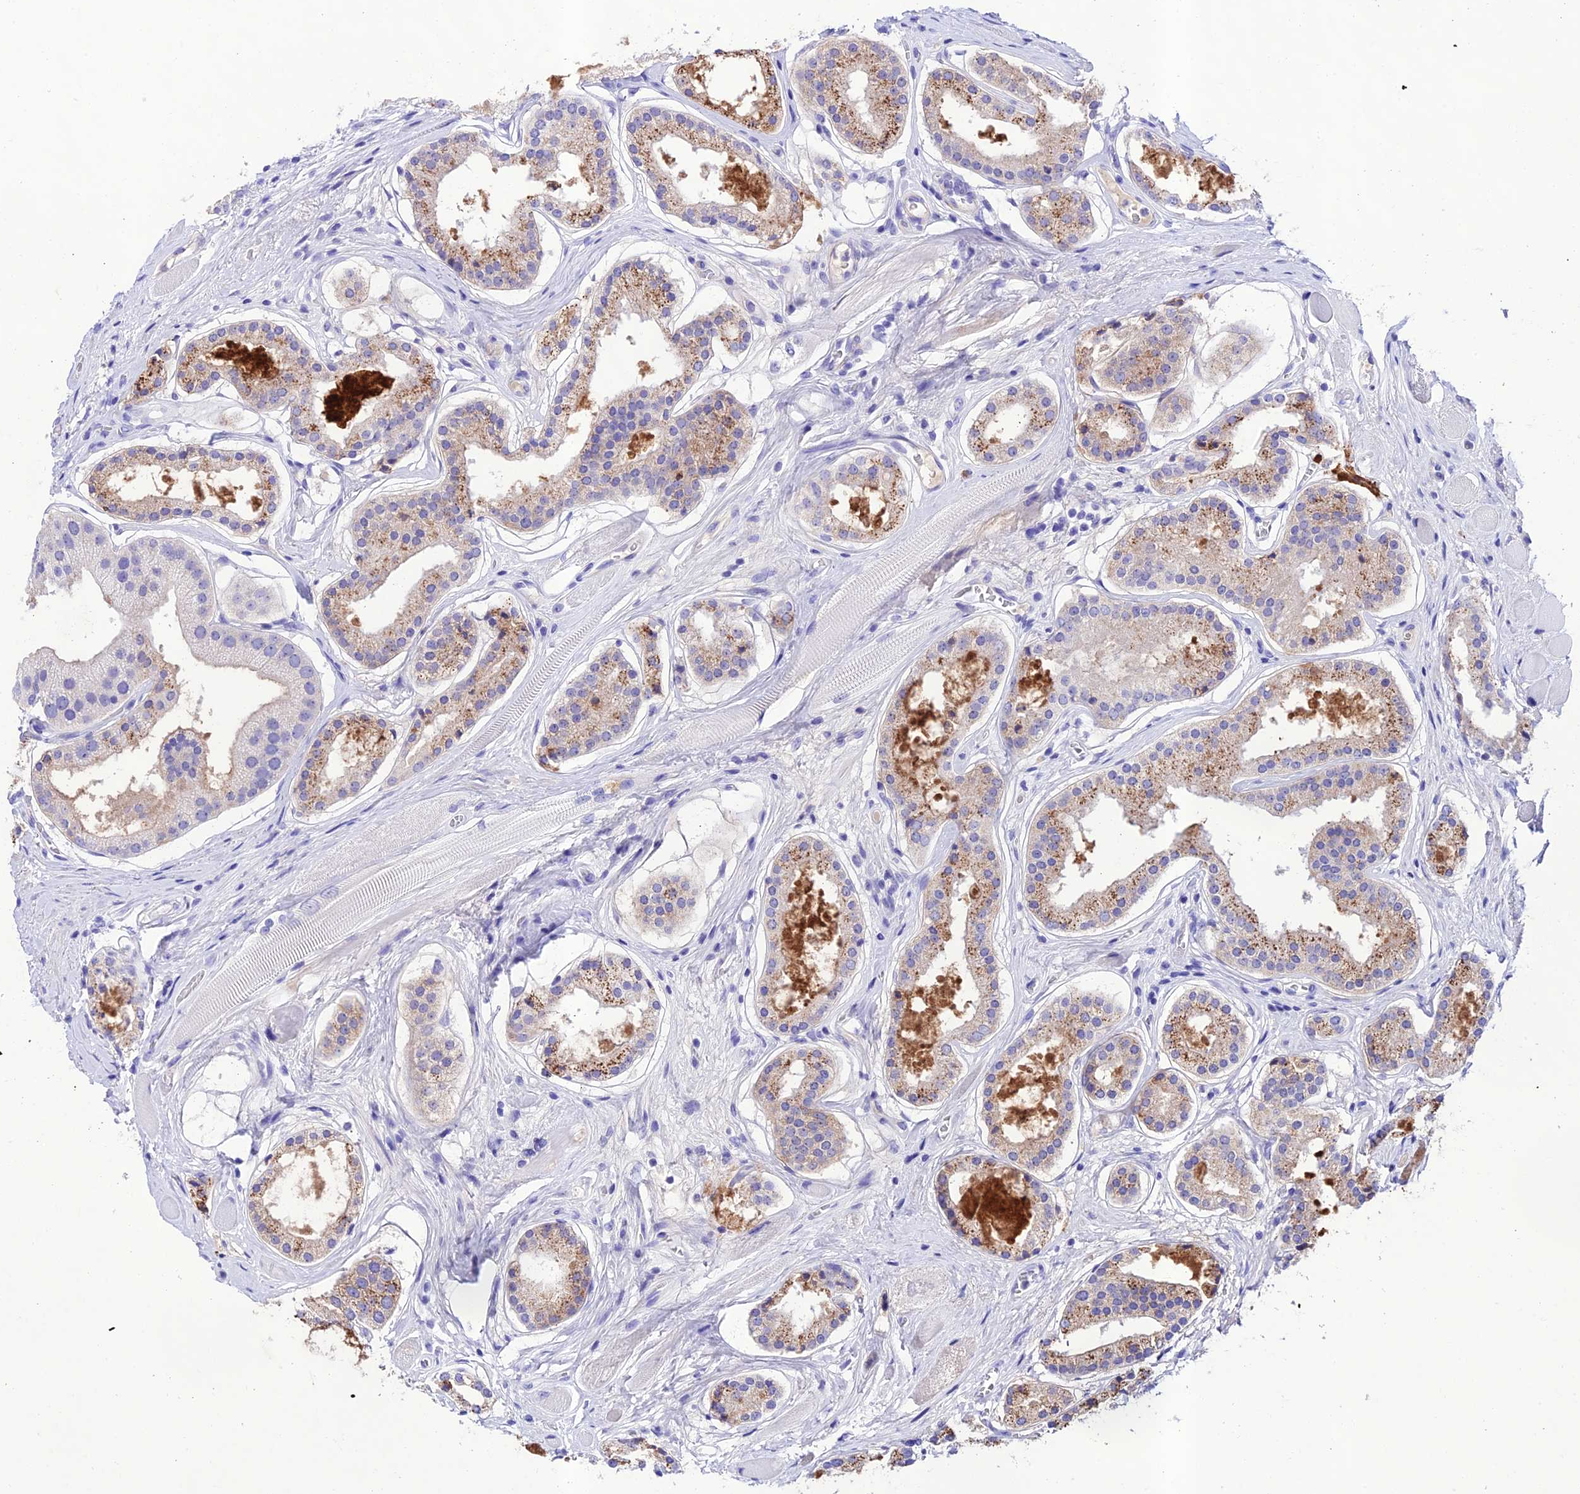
{"staining": {"intensity": "moderate", "quantity": "25%-75%", "location": "cytoplasmic/membranous"}, "tissue": "prostate cancer", "cell_type": "Tumor cells", "image_type": "cancer", "snomed": [{"axis": "morphology", "description": "Adenocarcinoma, High grade"}, {"axis": "topography", "description": "Prostate"}], "caption": "This is an image of immunohistochemistry (IHC) staining of prostate cancer, which shows moderate staining in the cytoplasmic/membranous of tumor cells.", "gene": "NLRP6", "patient": {"sex": "male", "age": 67}}